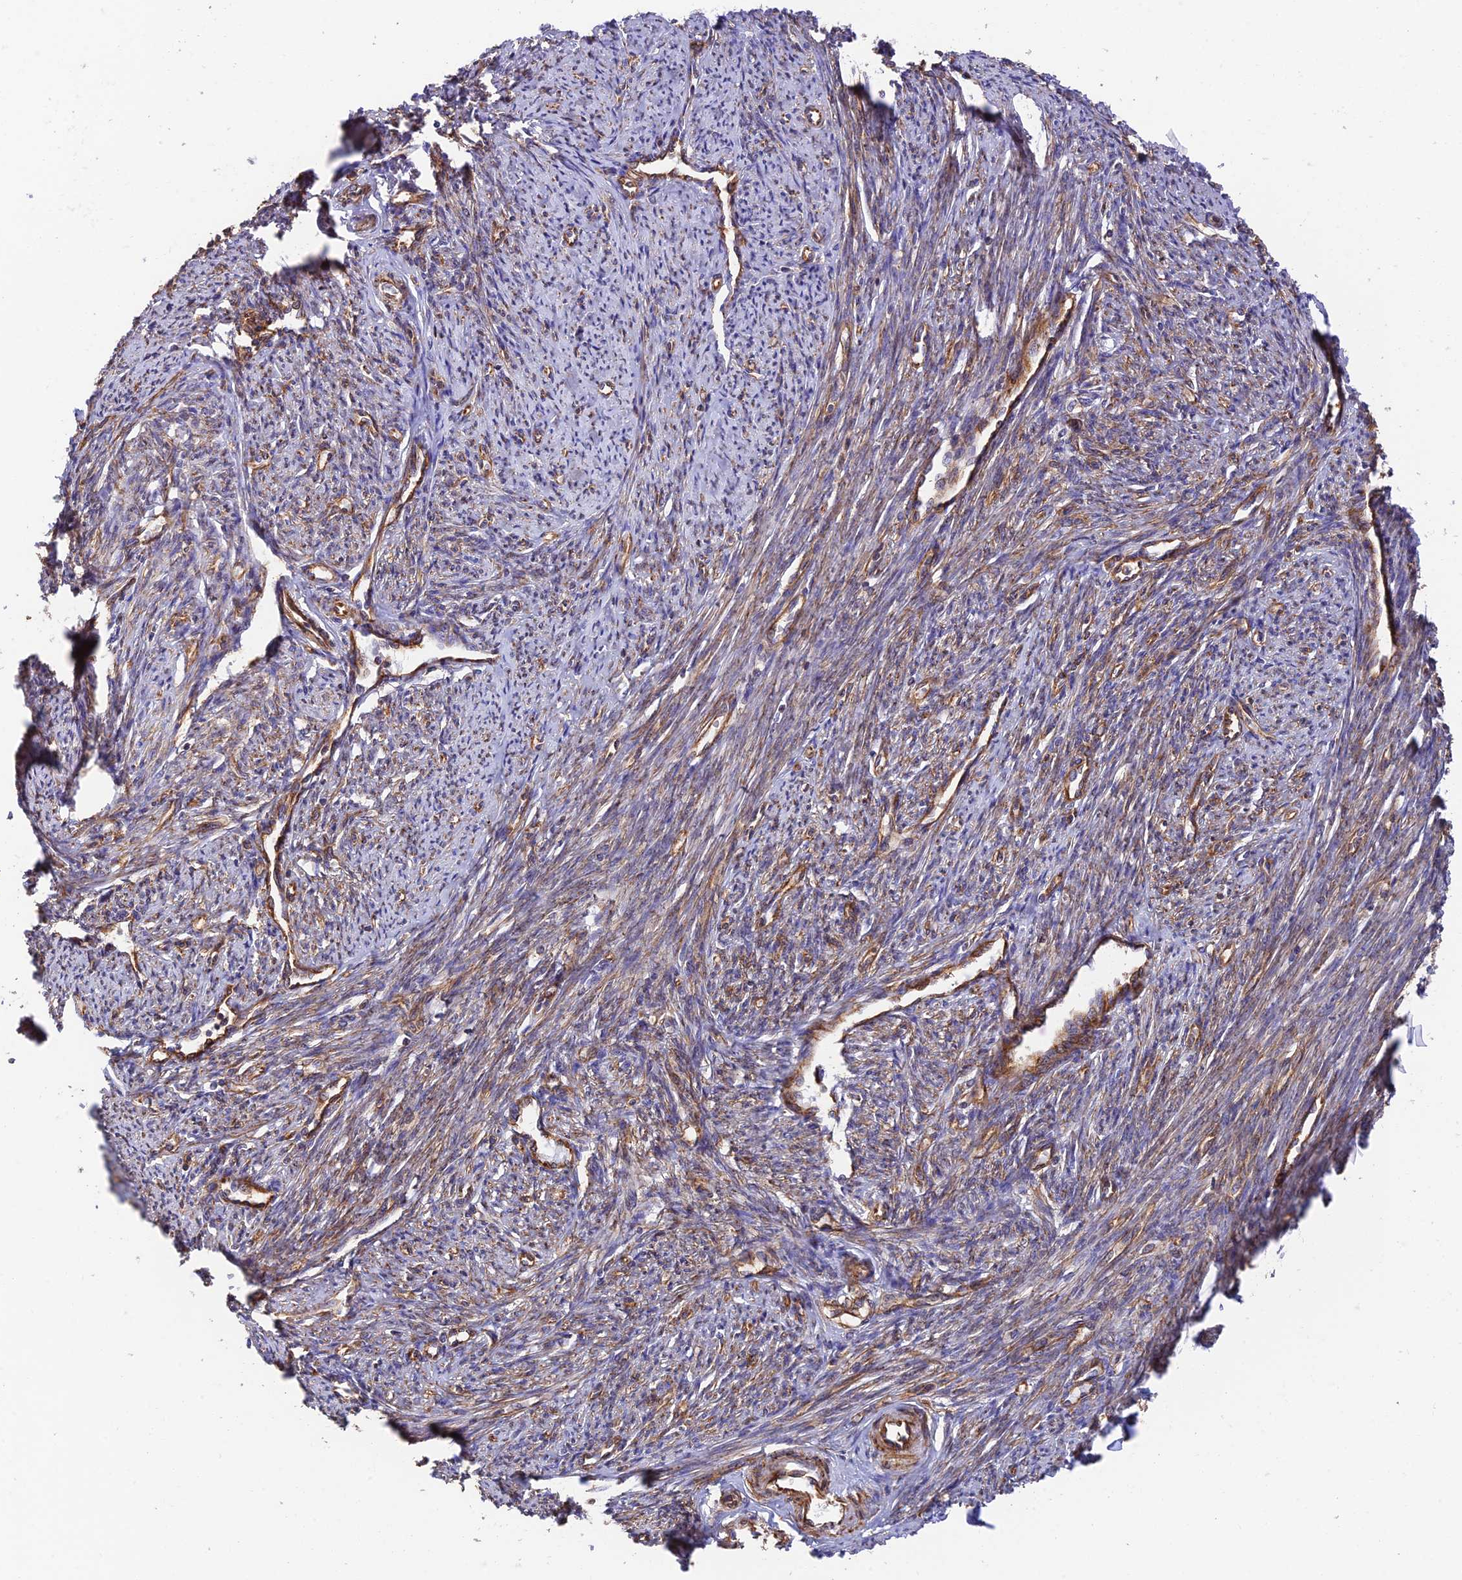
{"staining": {"intensity": "weak", "quantity": "25%-75%", "location": "cytoplasmic/membranous"}, "tissue": "smooth muscle", "cell_type": "Smooth muscle cells", "image_type": "normal", "snomed": [{"axis": "morphology", "description": "Normal tissue, NOS"}, {"axis": "topography", "description": "Smooth muscle"}, {"axis": "topography", "description": "Uterus"}], "caption": "Immunohistochemical staining of benign human smooth muscle exhibits low levels of weak cytoplasmic/membranous positivity in approximately 25%-75% of smooth muscle cells. The staining was performed using DAB (3,3'-diaminobenzidine), with brown indicating positive protein expression. Nuclei are stained blue with hematoxylin.", "gene": "DCTN2", "patient": {"sex": "female", "age": 59}}